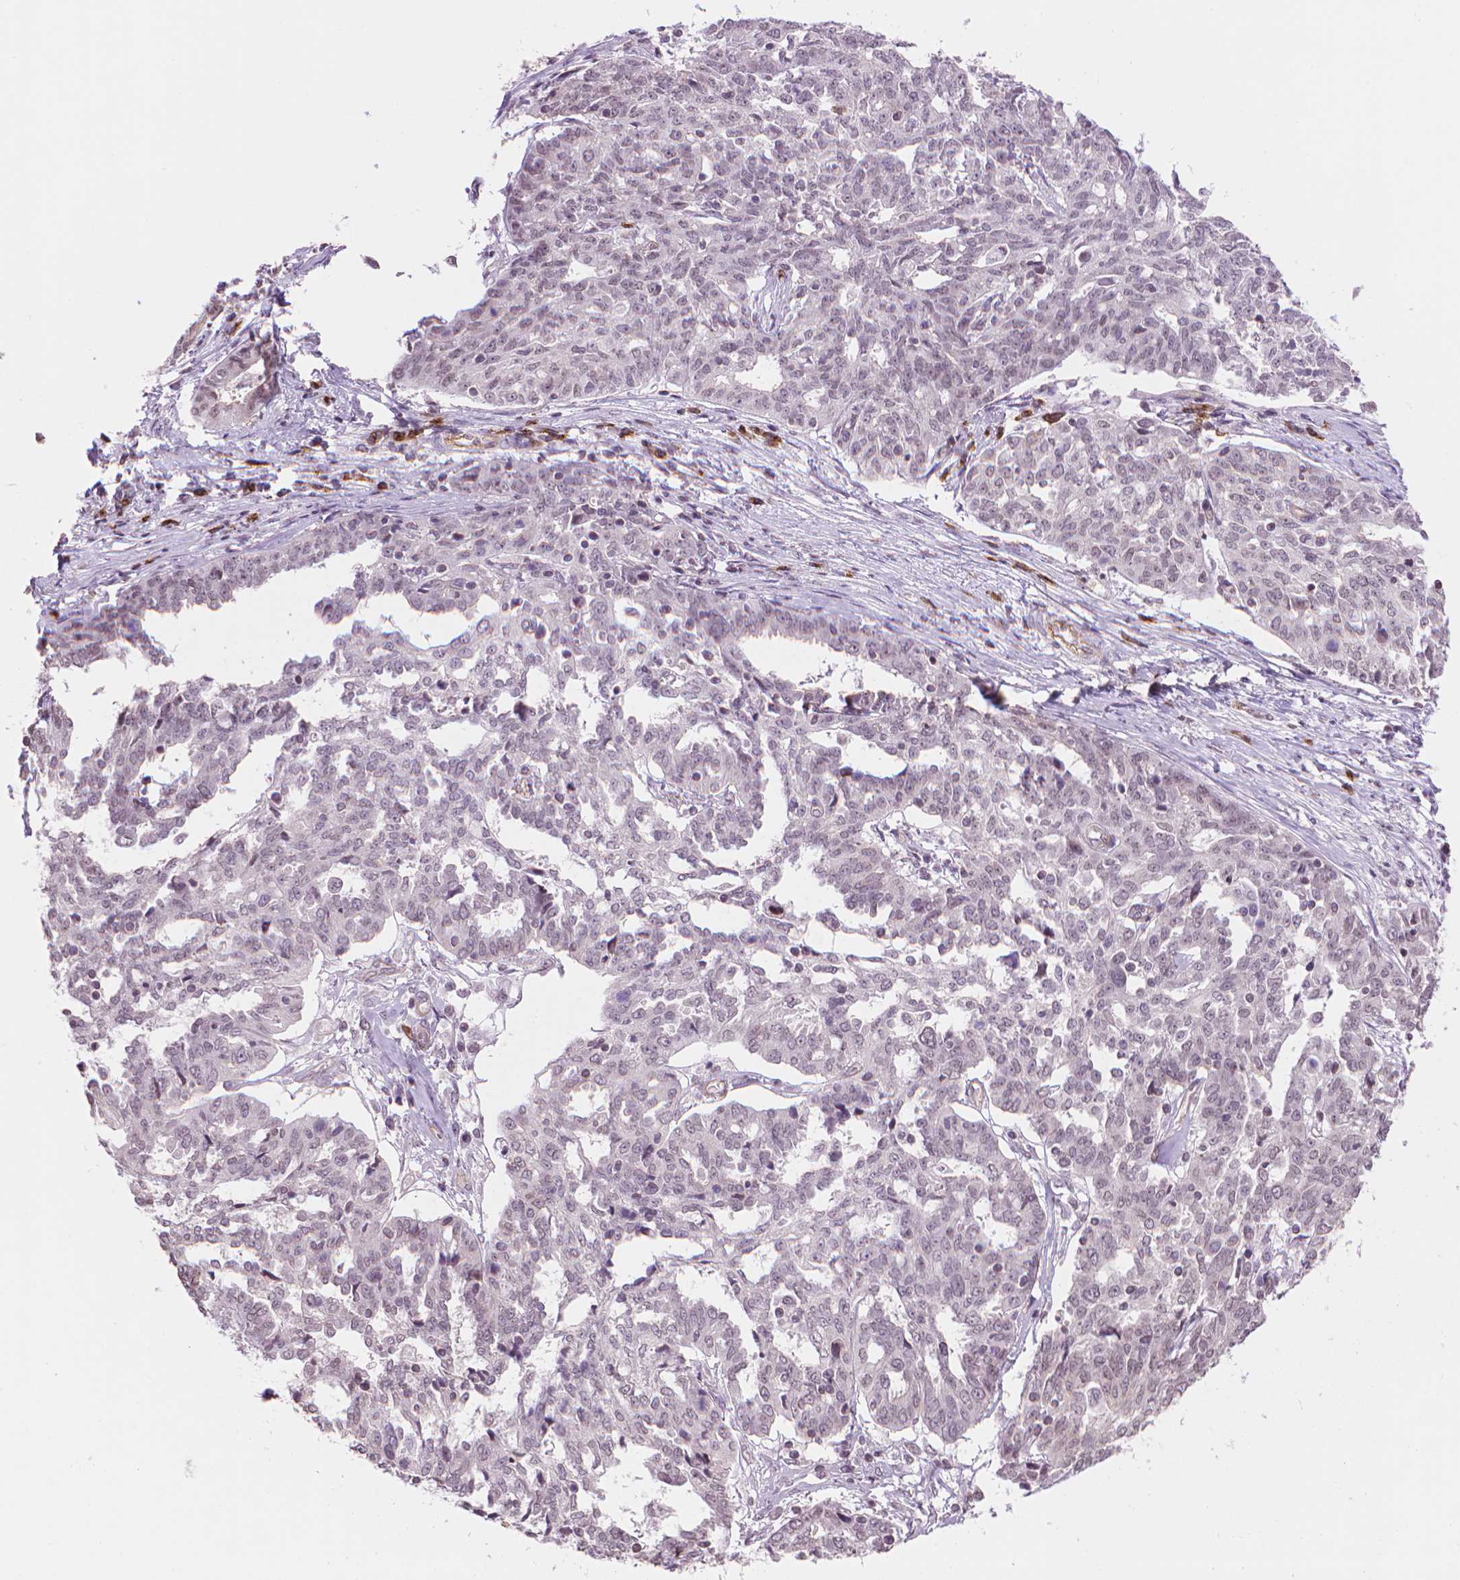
{"staining": {"intensity": "negative", "quantity": "none", "location": "none"}, "tissue": "ovarian cancer", "cell_type": "Tumor cells", "image_type": "cancer", "snomed": [{"axis": "morphology", "description": "Cystadenocarcinoma, serous, NOS"}, {"axis": "topography", "description": "Ovary"}], "caption": "Immunohistochemistry of human ovarian cancer displays no positivity in tumor cells. (DAB immunohistochemistry (IHC), high magnification).", "gene": "TMEM184A", "patient": {"sex": "female", "age": 67}}